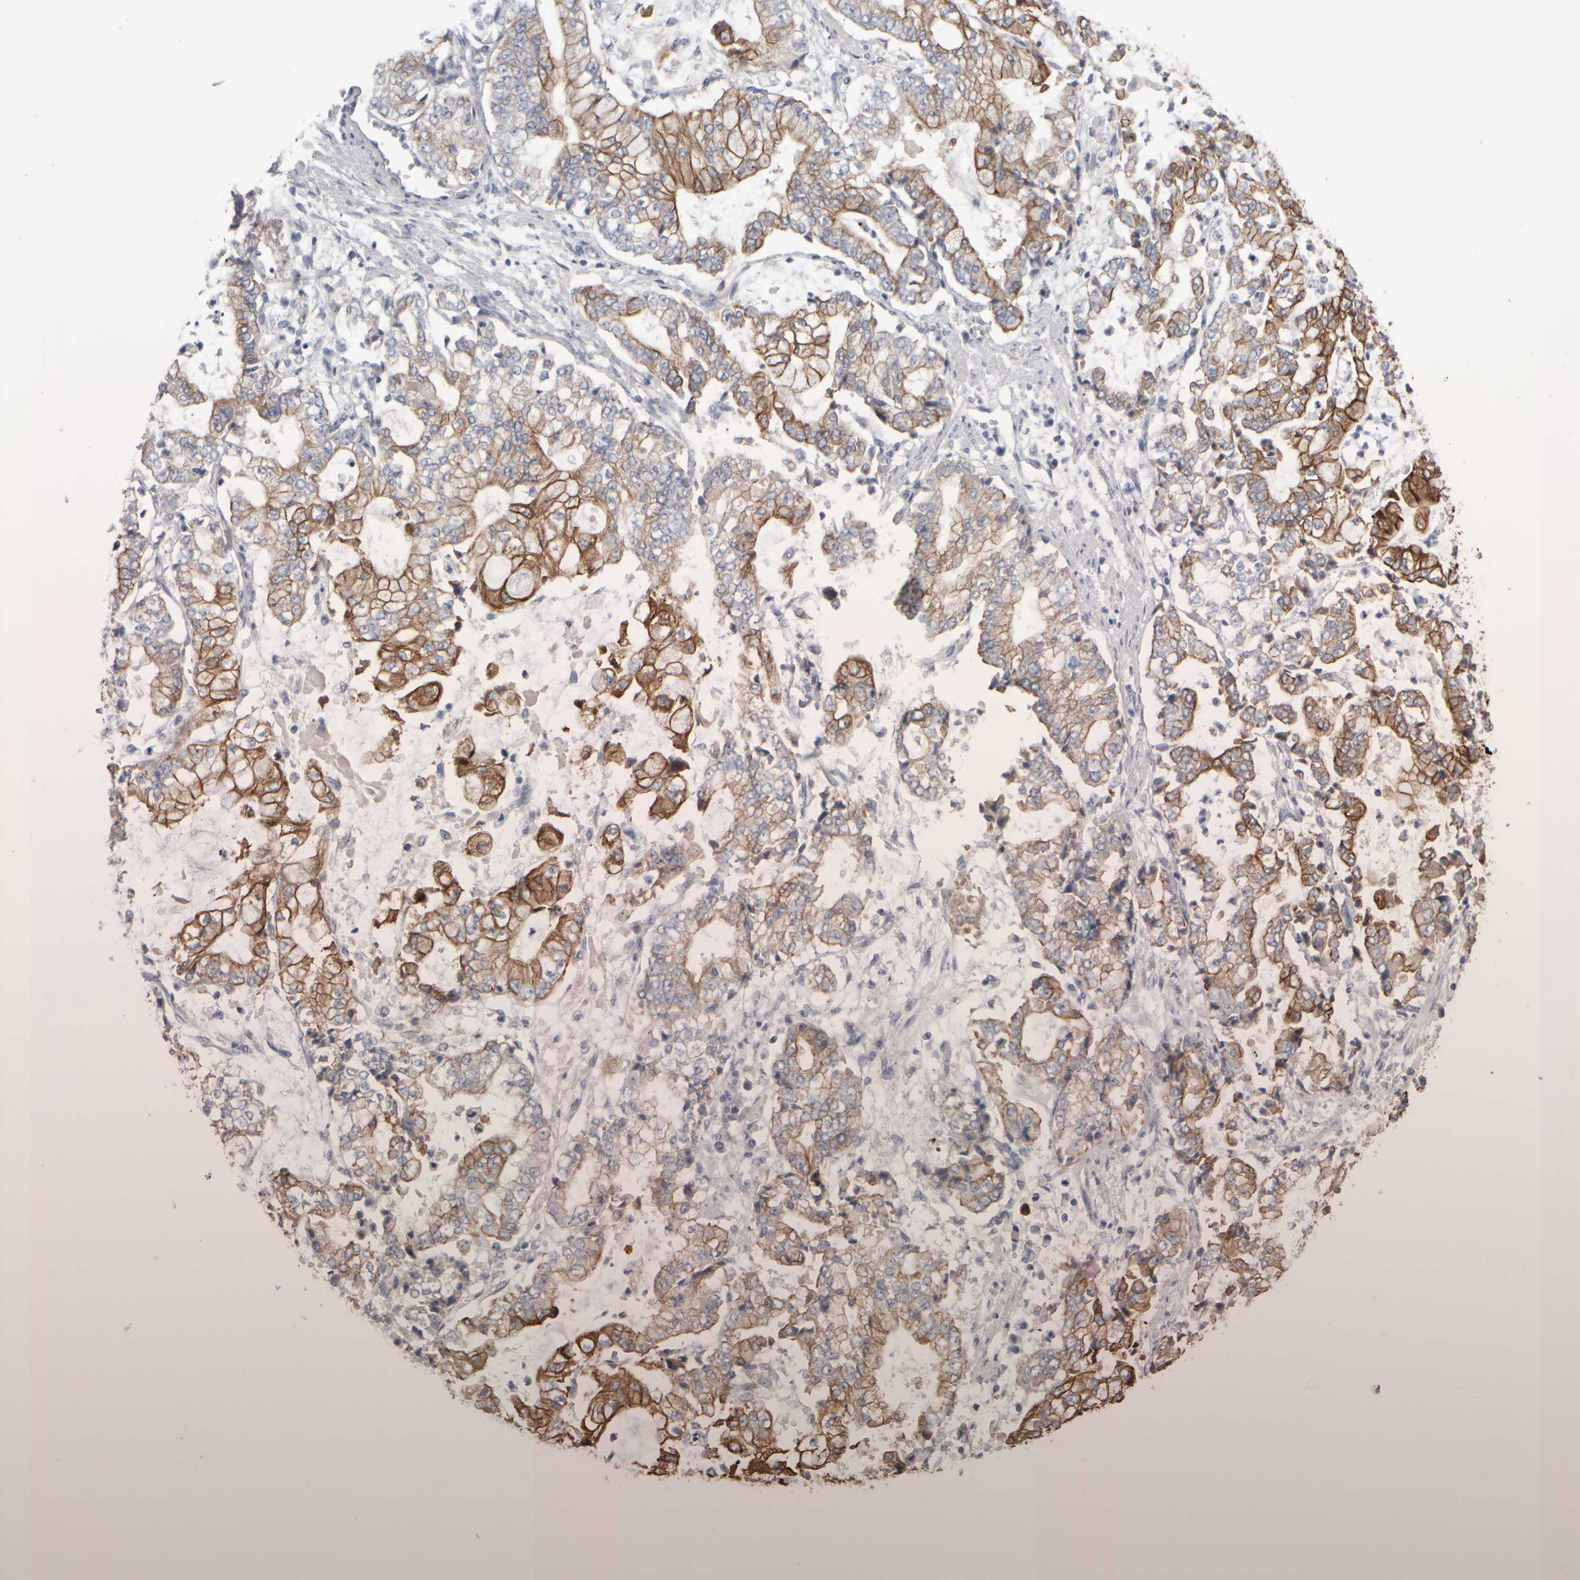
{"staining": {"intensity": "moderate", "quantity": ">75%", "location": "cytoplasmic/membranous"}, "tissue": "stomach cancer", "cell_type": "Tumor cells", "image_type": "cancer", "snomed": [{"axis": "morphology", "description": "Adenocarcinoma, NOS"}, {"axis": "topography", "description": "Stomach"}], "caption": "A histopathology image showing moderate cytoplasmic/membranous staining in approximately >75% of tumor cells in stomach adenocarcinoma, as visualized by brown immunohistochemical staining.", "gene": "EPHX2", "patient": {"sex": "male", "age": 76}}